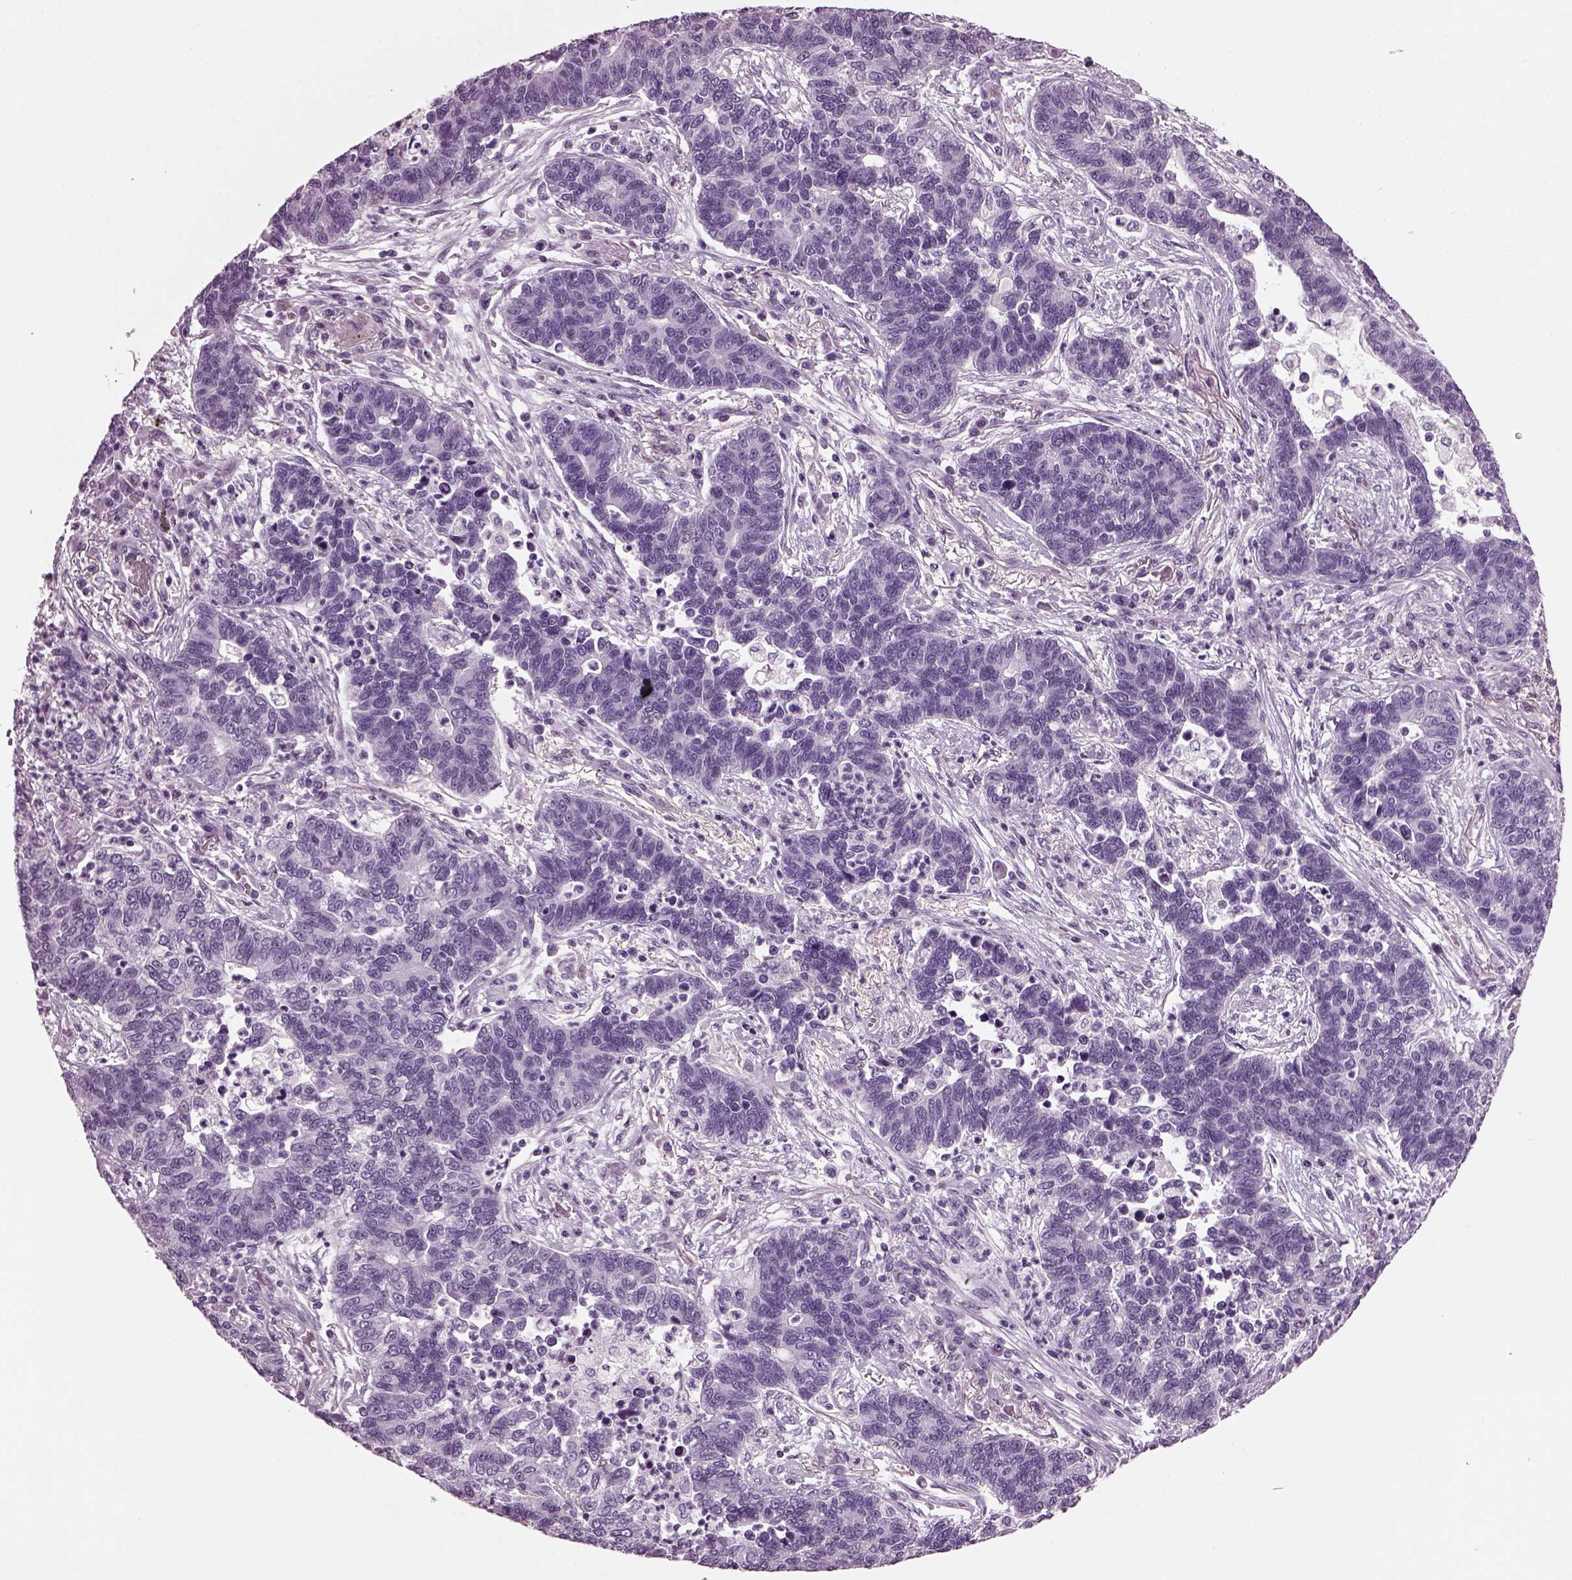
{"staining": {"intensity": "negative", "quantity": "none", "location": "none"}, "tissue": "lung cancer", "cell_type": "Tumor cells", "image_type": "cancer", "snomed": [{"axis": "morphology", "description": "Adenocarcinoma, NOS"}, {"axis": "topography", "description": "Lung"}], "caption": "The image displays no significant positivity in tumor cells of lung adenocarcinoma.", "gene": "KRTAP3-2", "patient": {"sex": "female", "age": 57}}